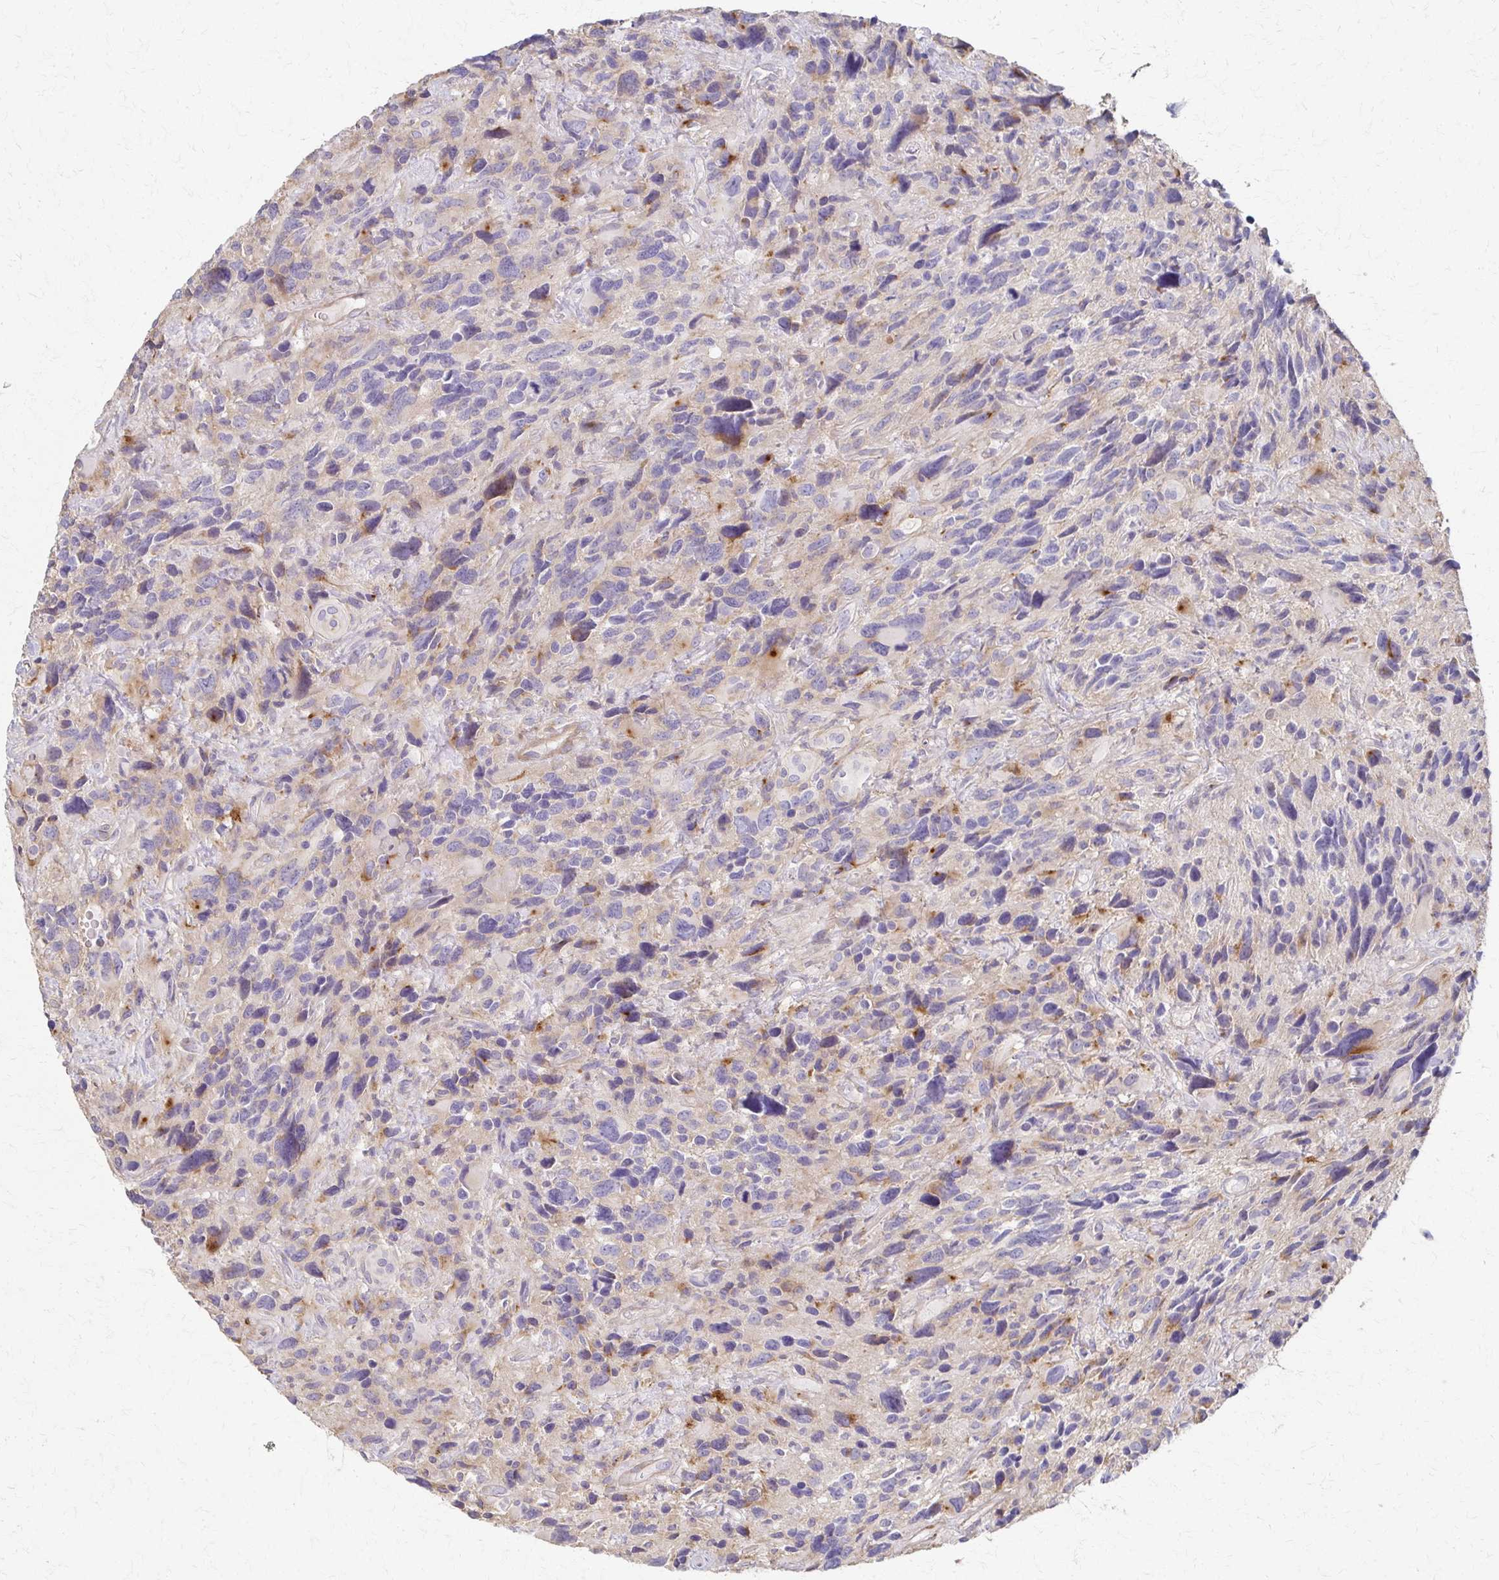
{"staining": {"intensity": "moderate", "quantity": "<25%", "location": "cytoplasmic/membranous"}, "tissue": "glioma", "cell_type": "Tumor cells", "image_type": "cancer", "snomed": [{"axis": "morphology", "description": "Glioma, malignant, High grade"}, {"axis": "topography", "description": "Brain"}], "caption": "Immunohistochemistry (IHC) of malignant glioma (high-grade) shows low levels of moderate cytoplasmic/membranous positivity in approximately <25% of tumor cells.", "gene": "C1QTNF7", "patient": {"sex": "male", "age": 46}}